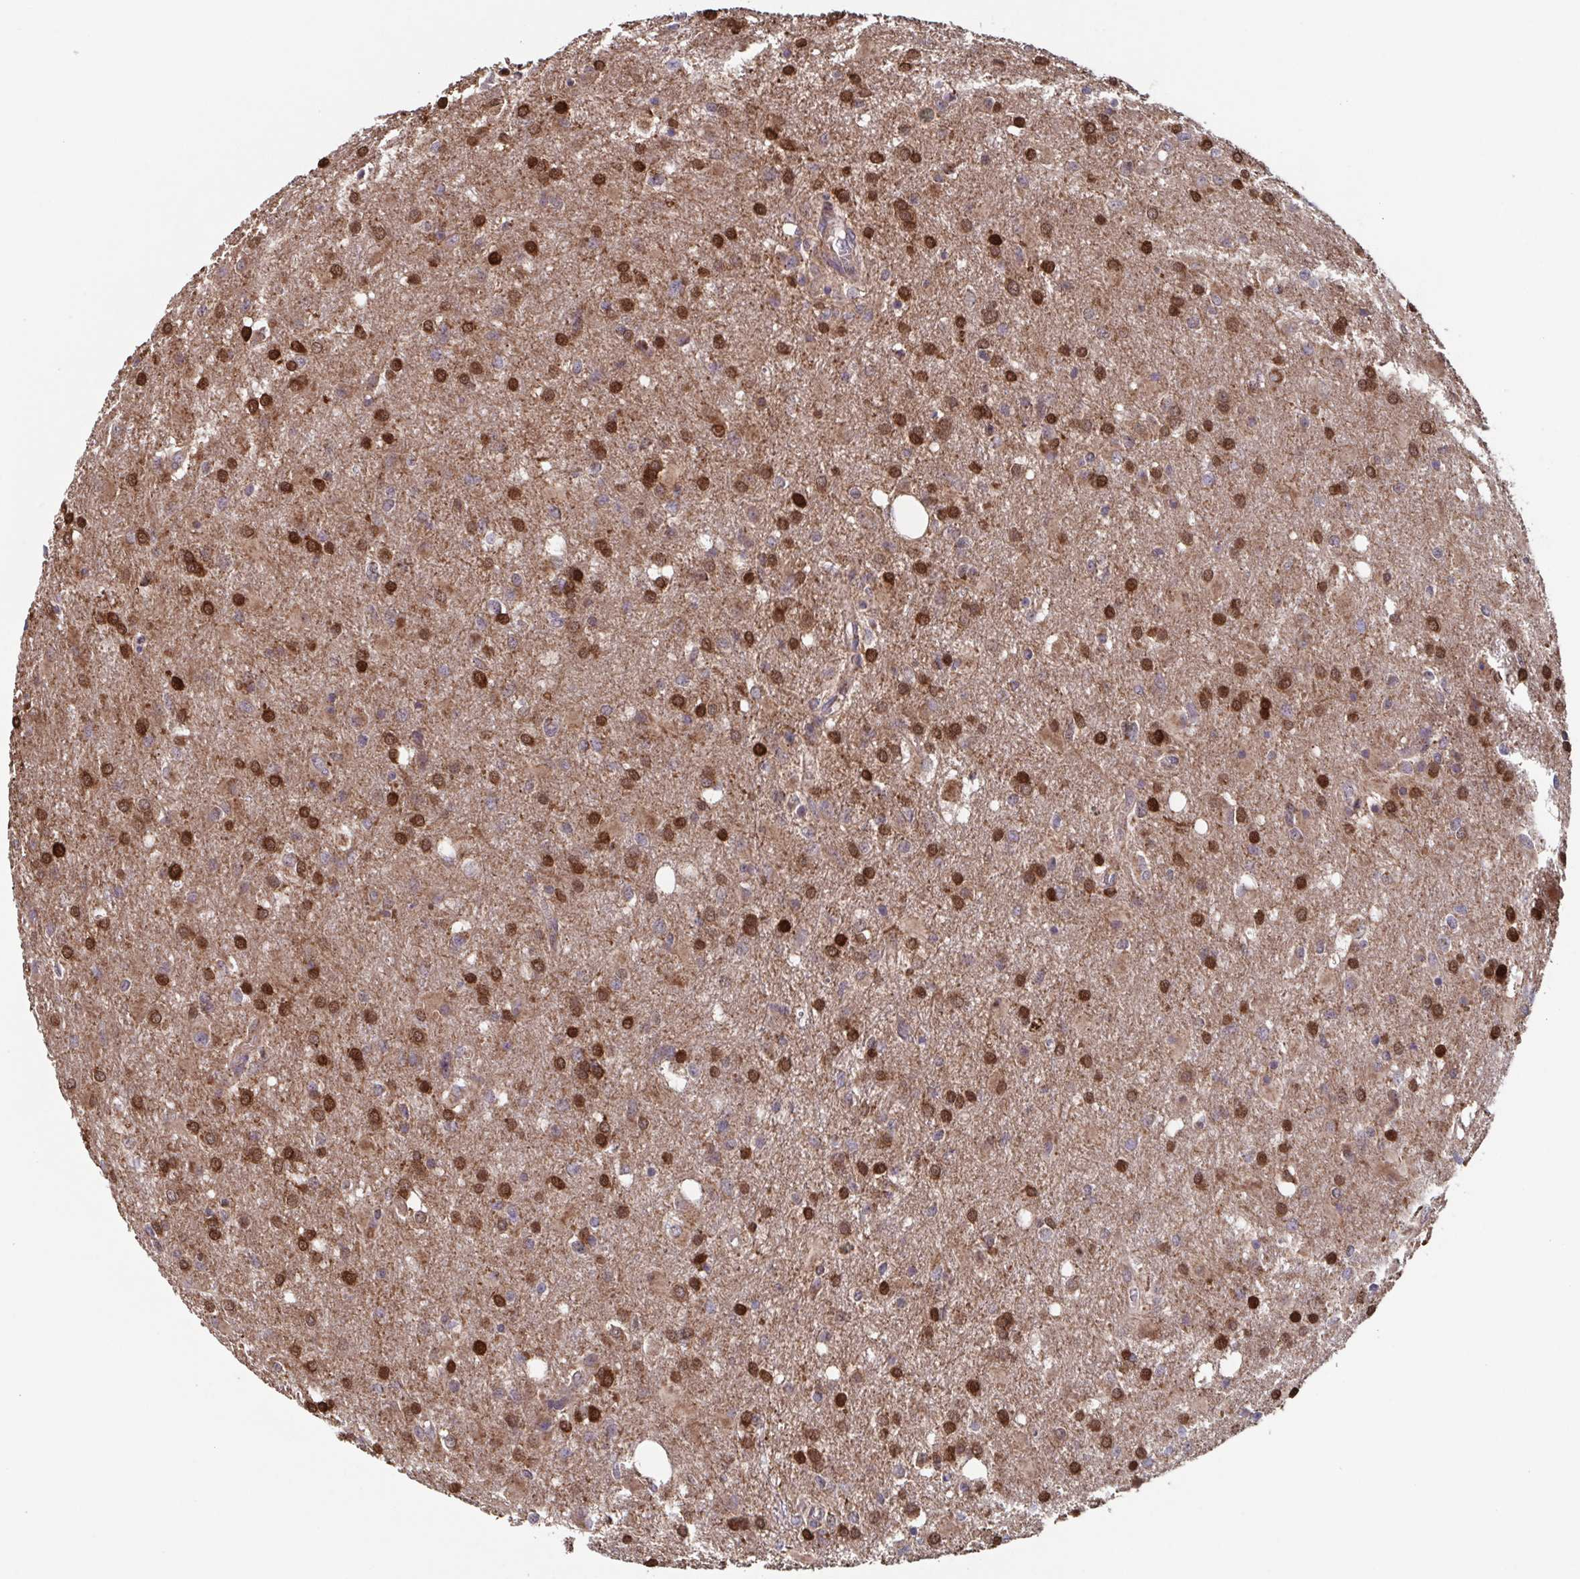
{"staining": {"intensity": "strong", "quantity": "25%-75%", "location": "cytoplasmic/membranous"}, "tissue": "glioma", "cell_type": "Tumor cells", "image_type": "cancer", "snomed": [{"axis": "morphology", "description": "Glioma, malignant, High grade"}, {"axis": "topography", "description": "Brain"}], "caption": "DAB (3,3'-diaminobenzidine) immunohistochemical staining of human glioma exhibits strong cytoplasmic/membranous protein expression in approximately 25%-75% of tumor cells. The staining was performed using DAB (3,3'-diaminobenzidine), with brown indicating positive protein expression. Nuclei are stained blue with hematoxylin.", "gene": "TTC19", "patient": {"sex": "male", "age": 68}}